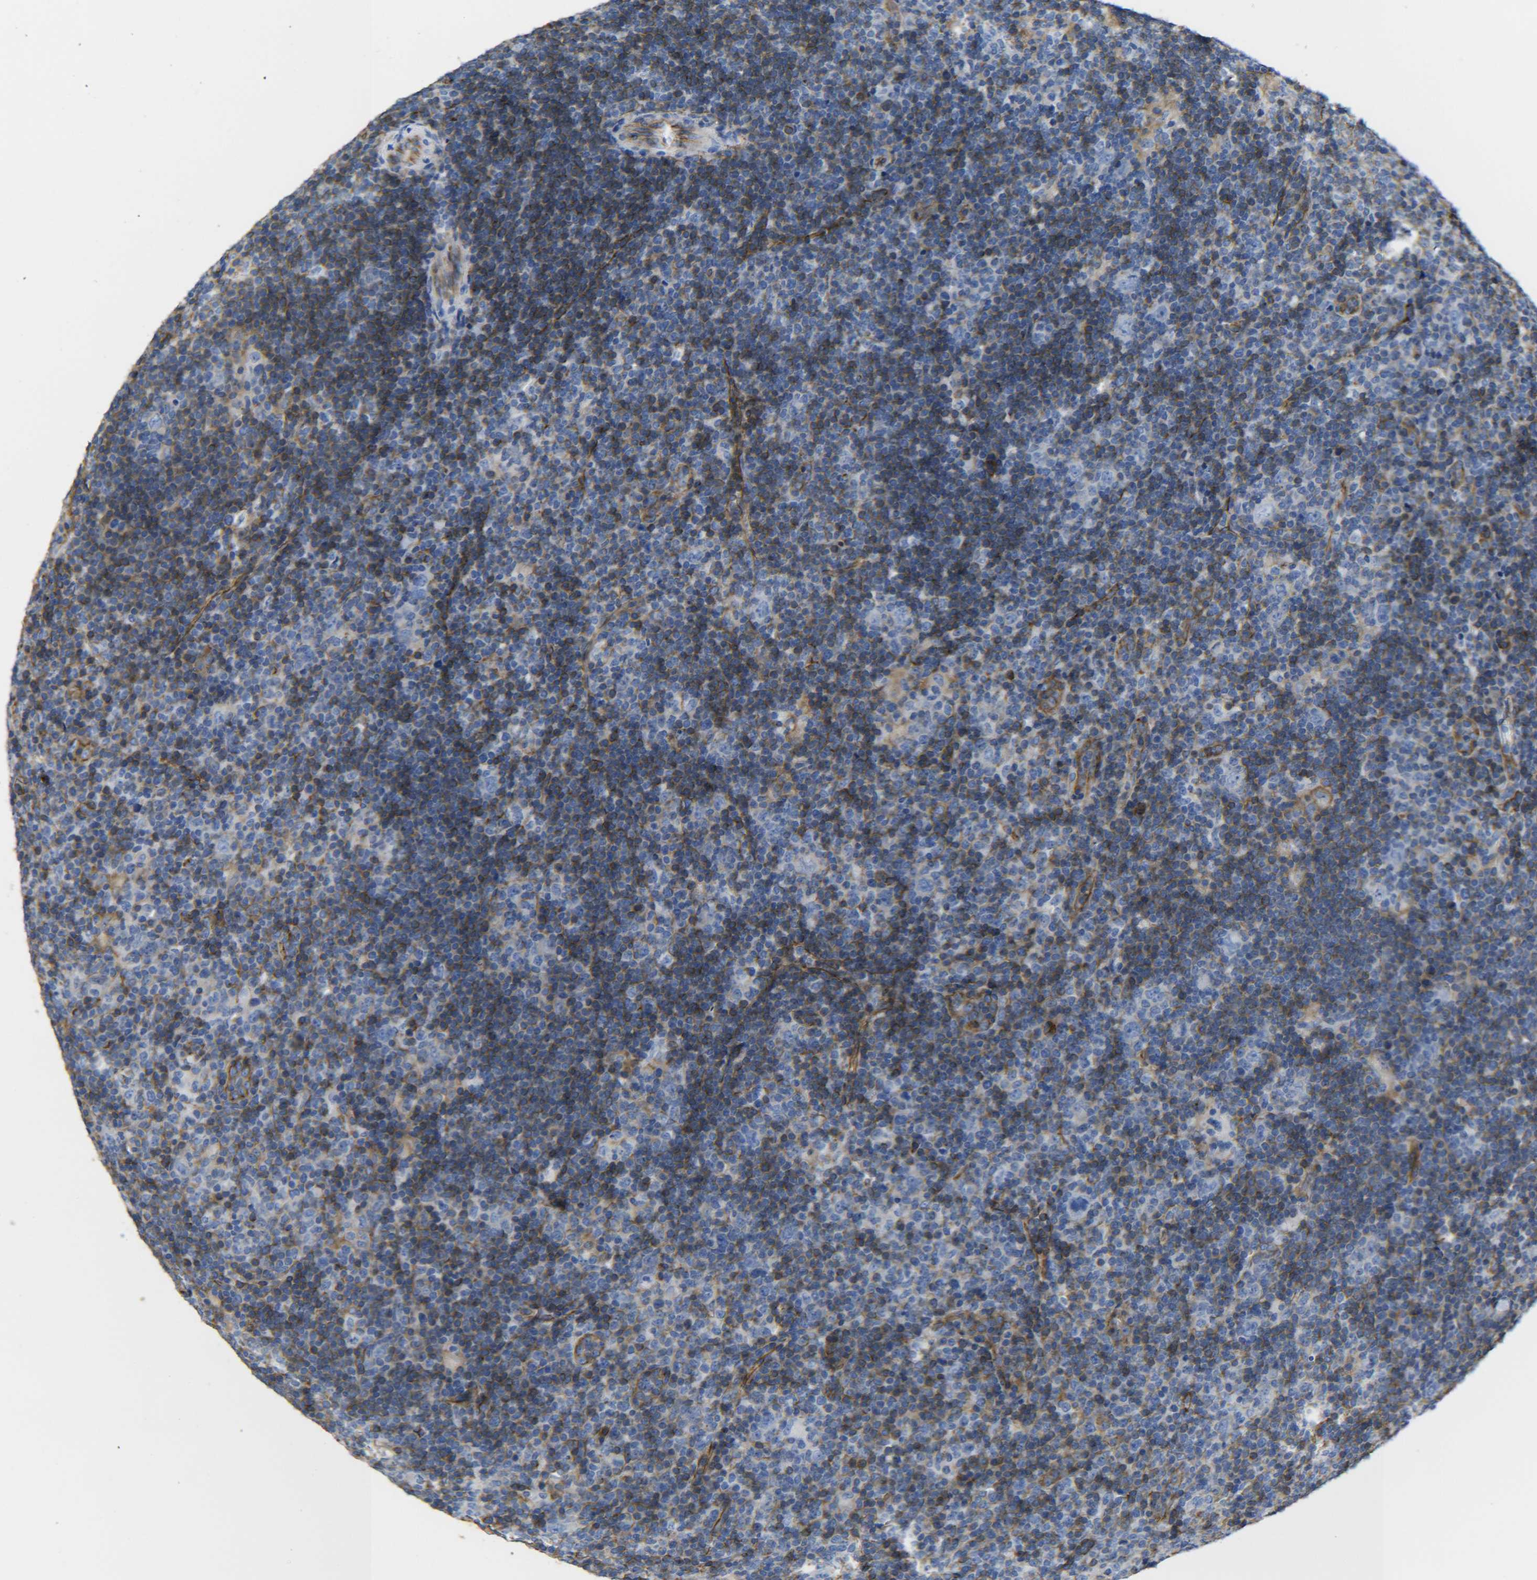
{"staining": {"intensity": "negative", "quantity": "none", "location": "none"}, "tissue": "lymphoma", "cell_type": "Tumor cells", "image_type": "cancer", "snomed": [{"axis": "morphology", "description": "Hodgkin's disease, NOS"}, {"axis": "topography", "description": "Lymph node"}], "caption": "An immunohistochemistry (IHC) photomicrograph of Hodgkin's disease is shown. There is no staining in tumor cells of Hodgkin's disease.", "gene": "SPTBN1", "patient": {"sex": "female", "age": 57}}